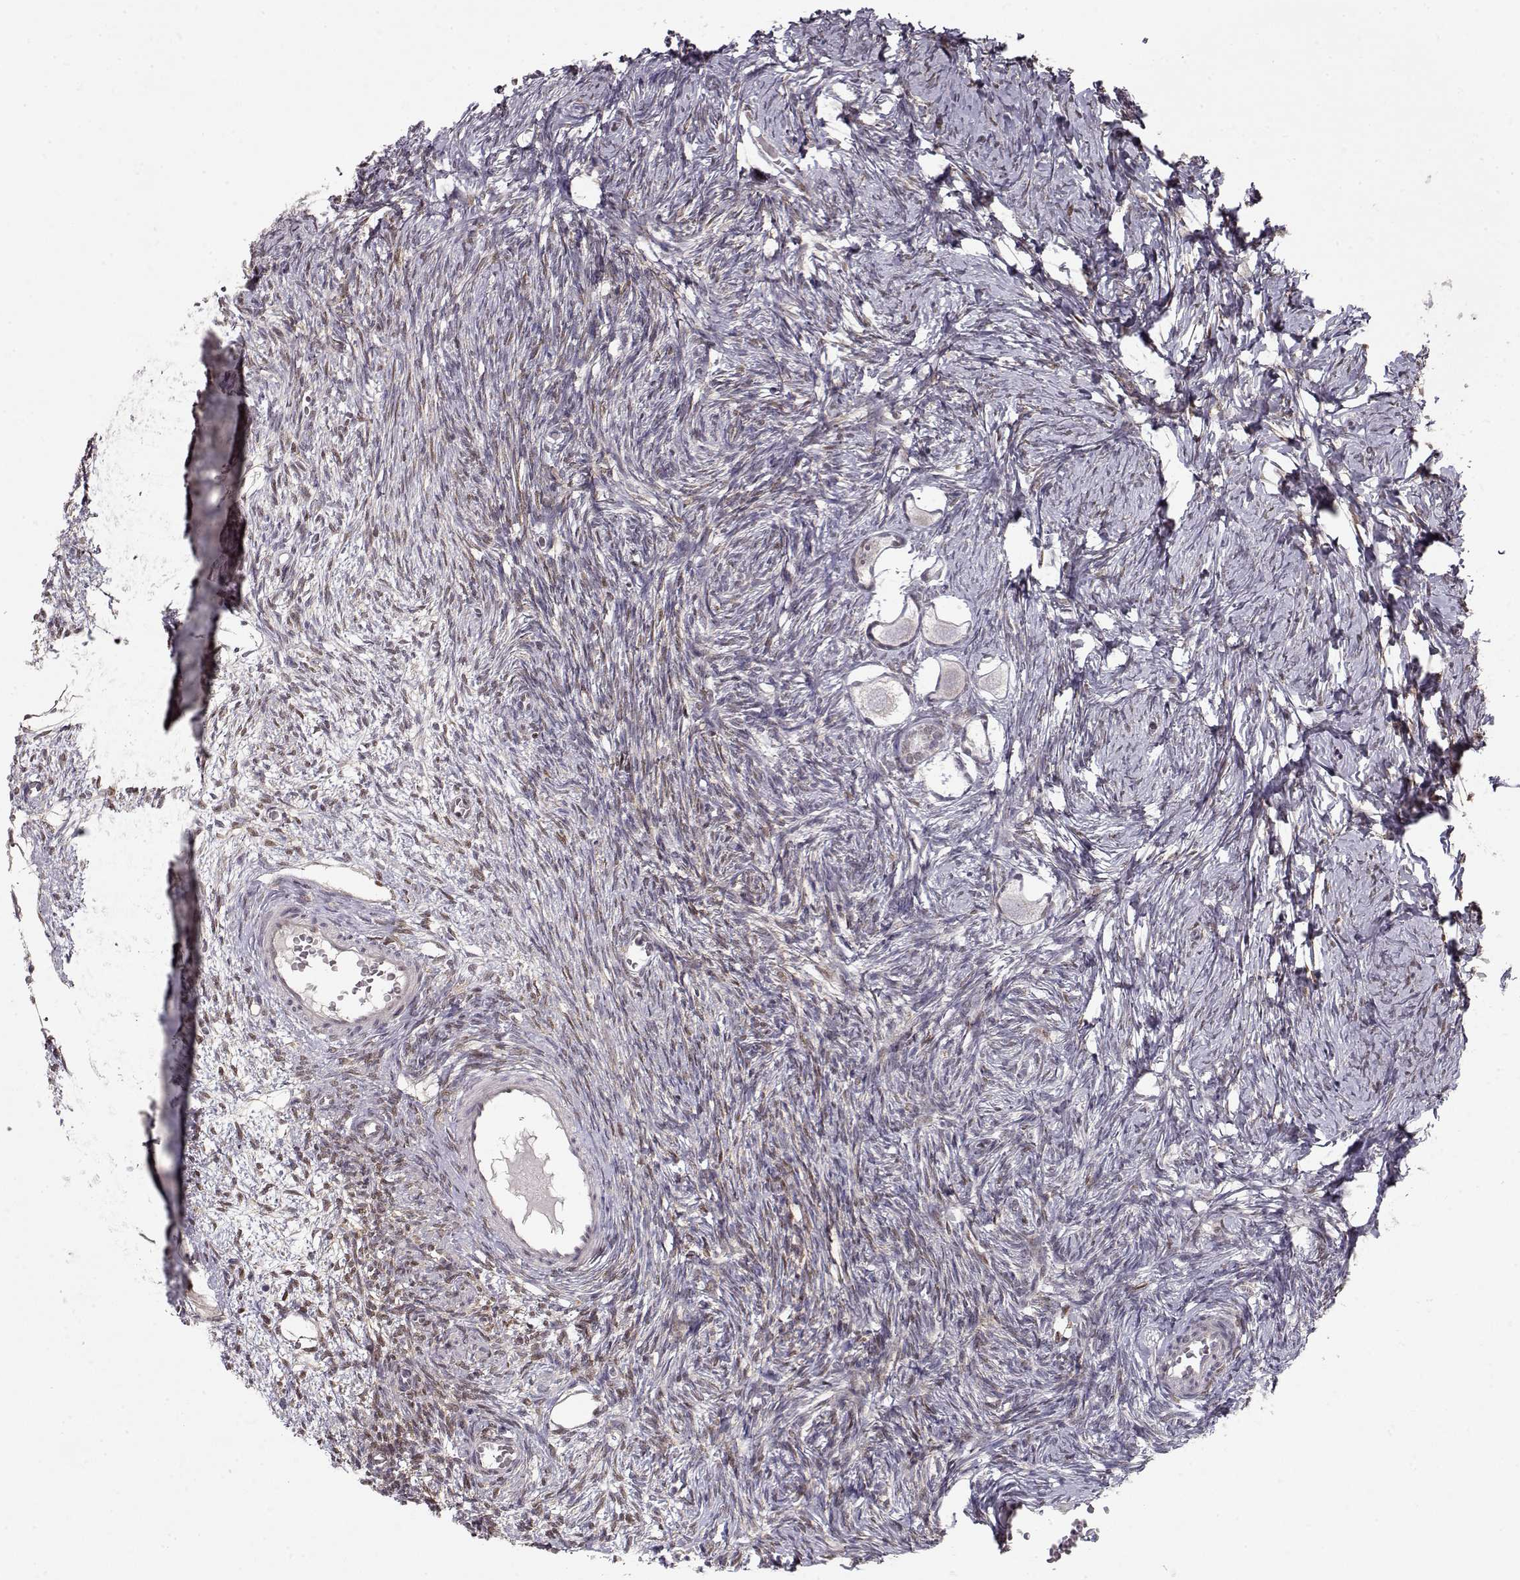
{"staining": {"intensity": "moderate", "quantity": "25%-75%", "location": "nuclear"}, "tissue": "ovary", "cell_type": "Follicle cells", "image_type": "normal", "snomed": [{"axis": "morphology", "description": "Normal tissue, NOS"}, {"axis": "topography", "description": "Ovary"}], "caption": "High-power microscopy captured an immunohistochemistry (IHC) photomicrograph of benign ovary, revealing moderate nuclear positivity in about 25%-75% of follicle cells. The protein is stained brown, and the nuclei are stained in blue (DAB (3,3'-diaminobenzidine) IHC with brightfield microscopy, high magnification).", "gene": "CDK4", "patient": {"sex": "female", "age": 27}}